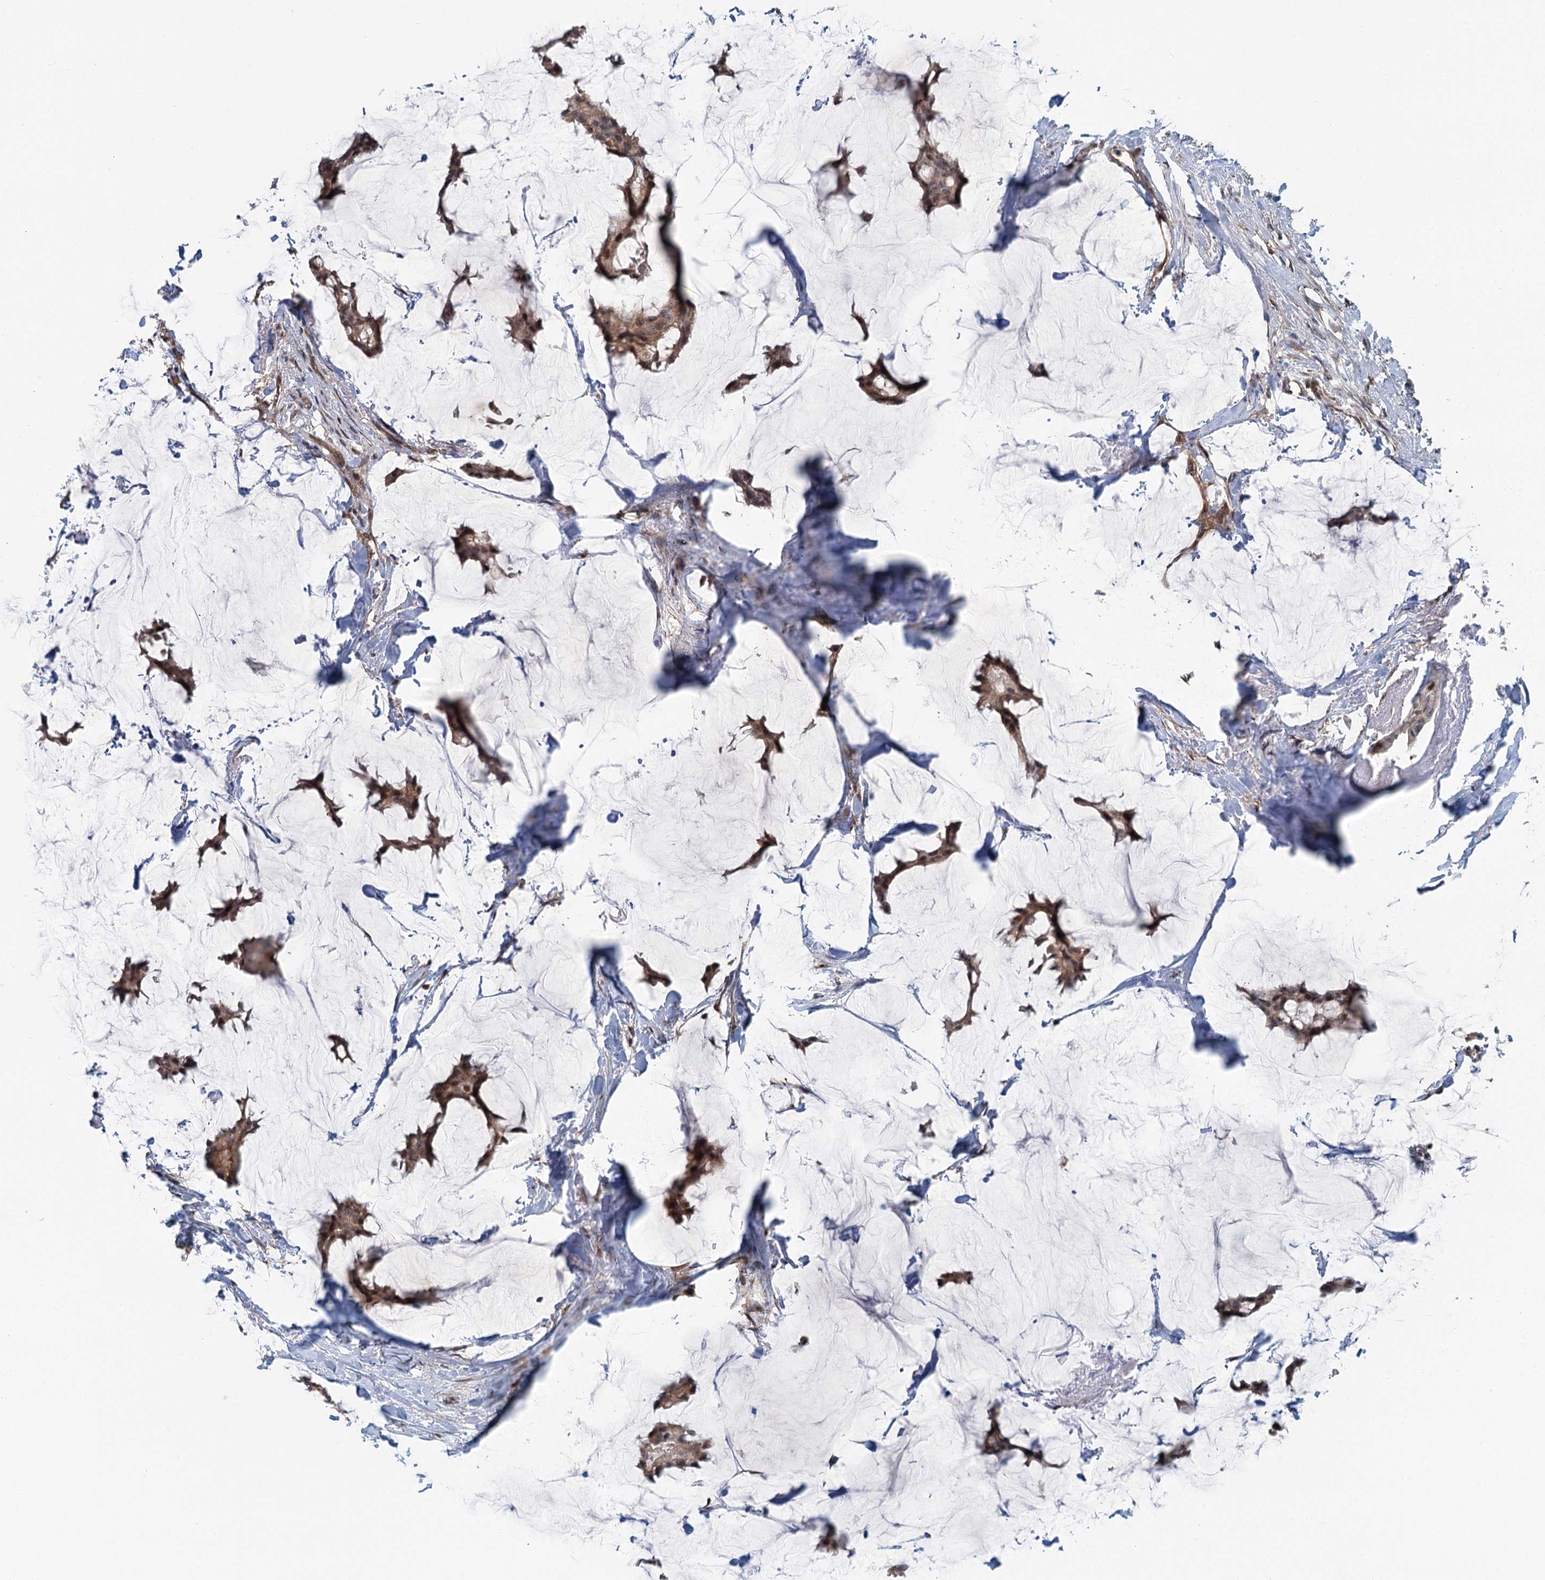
{"staining": {"intensity": "moderate", "quantity": "25%-75%", "location": "cytoplasmic/membranous,nuclear"}, "tissue": "breast cancer", "cell_type": "Tumor cells", "image_type": "cancer", "snomed": [{"axis": "morphology", "description": "Duct carcinoma"}, {"axis": "topography", "description": "Breast"}], "caption": "Immunohistochemical staining of human breast invasive ductal carcinoma shows medium levels of moderate cytoplasmic/membranous and nuclear protein expression in approximately 25%-75% of tumor cells.", "gene": "TAS2R42", "patient": {"sex": "female", "age": 93}}